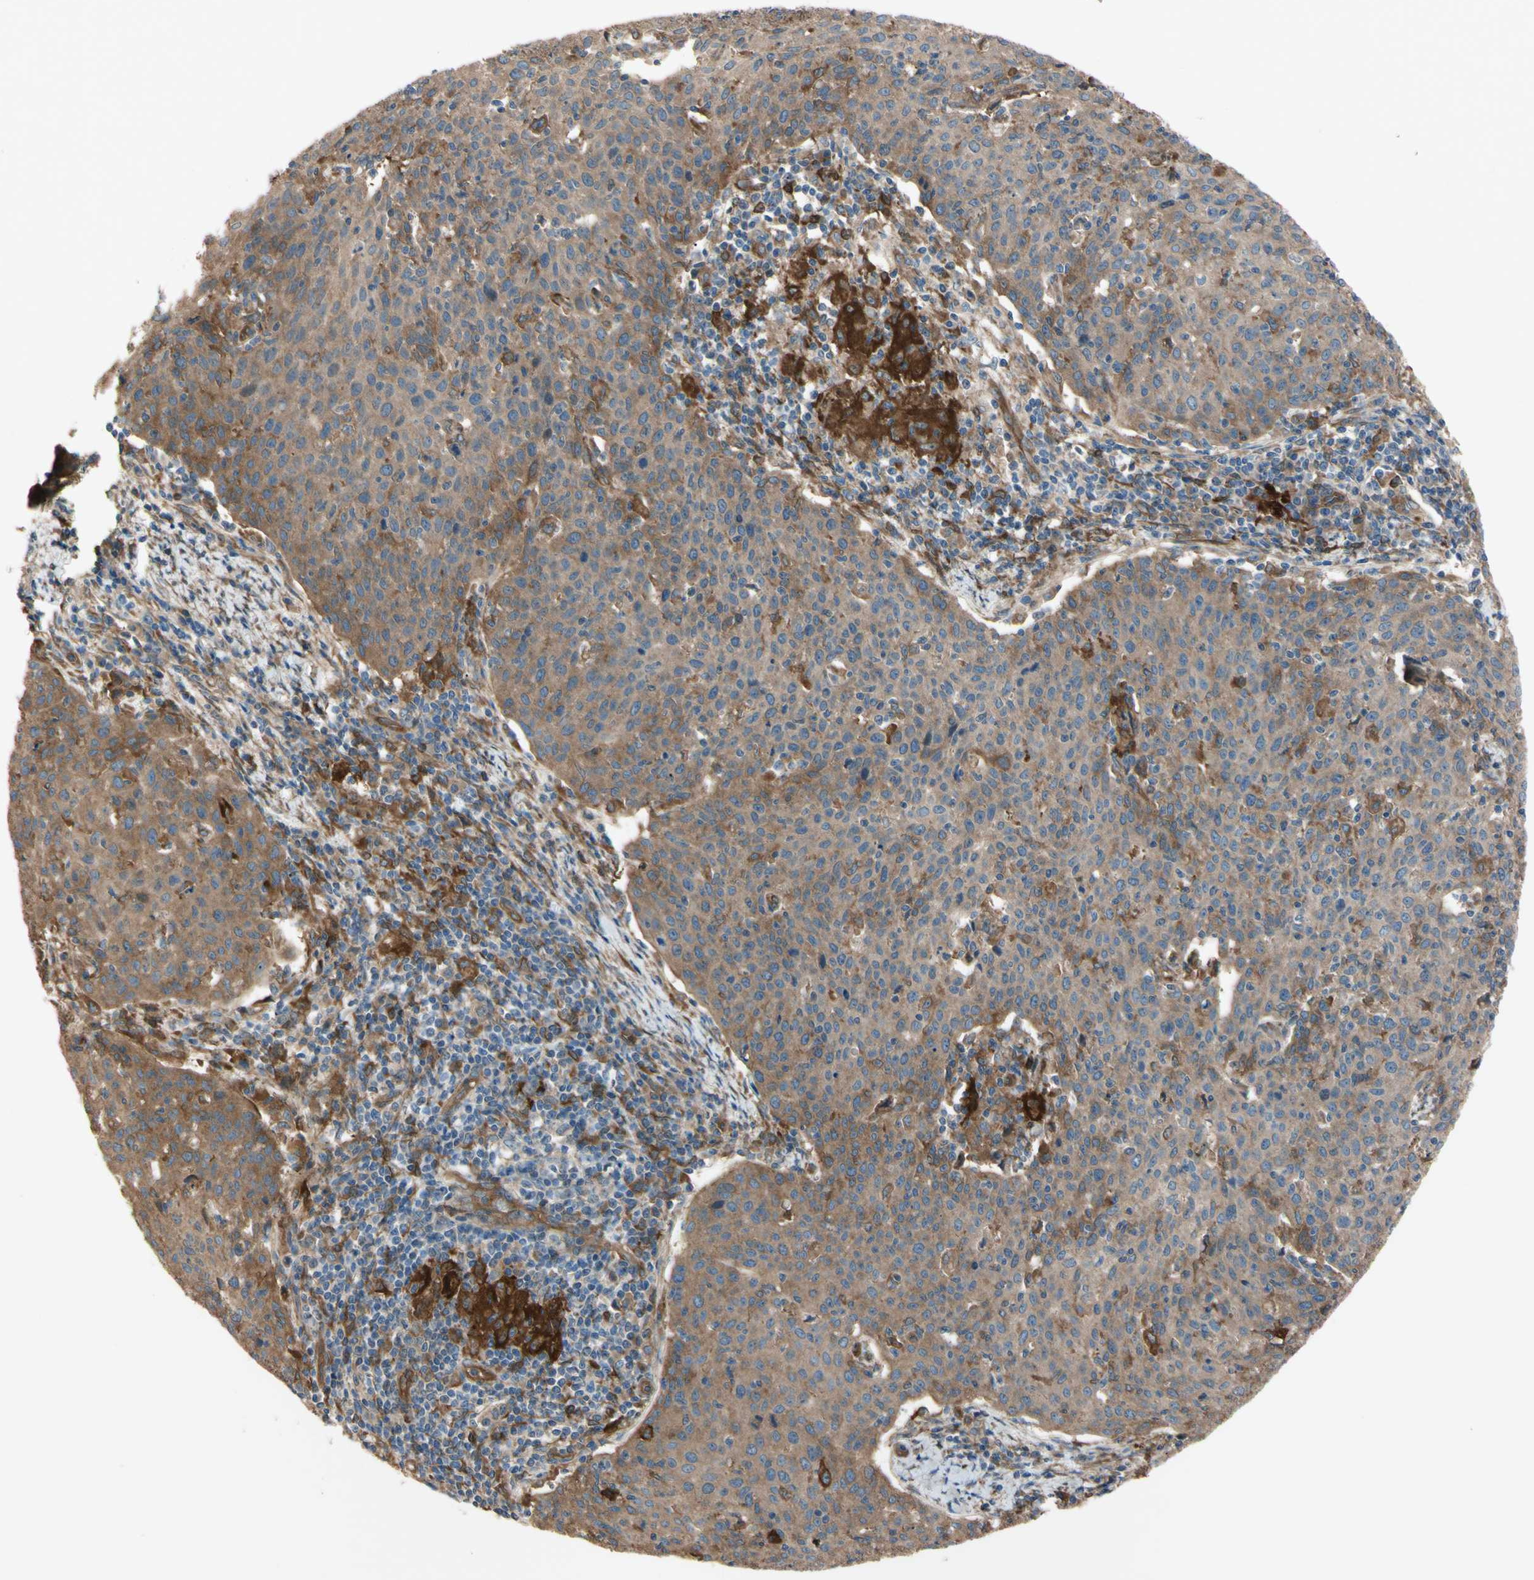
{"staining": {"intensity": "moderate", "quantity": ">75%", "location": "cytoplasmic/membranous"}, "tissue": "cervical cancer", "cell_type": "Tumor cells", "image_type": "cancer", "snomed": [{"axis": "morphology", "description": "Squamous cell carcinoma, NOS"}, {"axis": "topography", "description": "Cervix"}], "caption": "Cervical squamous cell carcinoma stained with a brown dye shows moderate cytoplasmic/membranous positive staining in approximately >75% of tumor cells.", "gene": "PTPN12", "patient": {"sex": "female", "age": 38}}